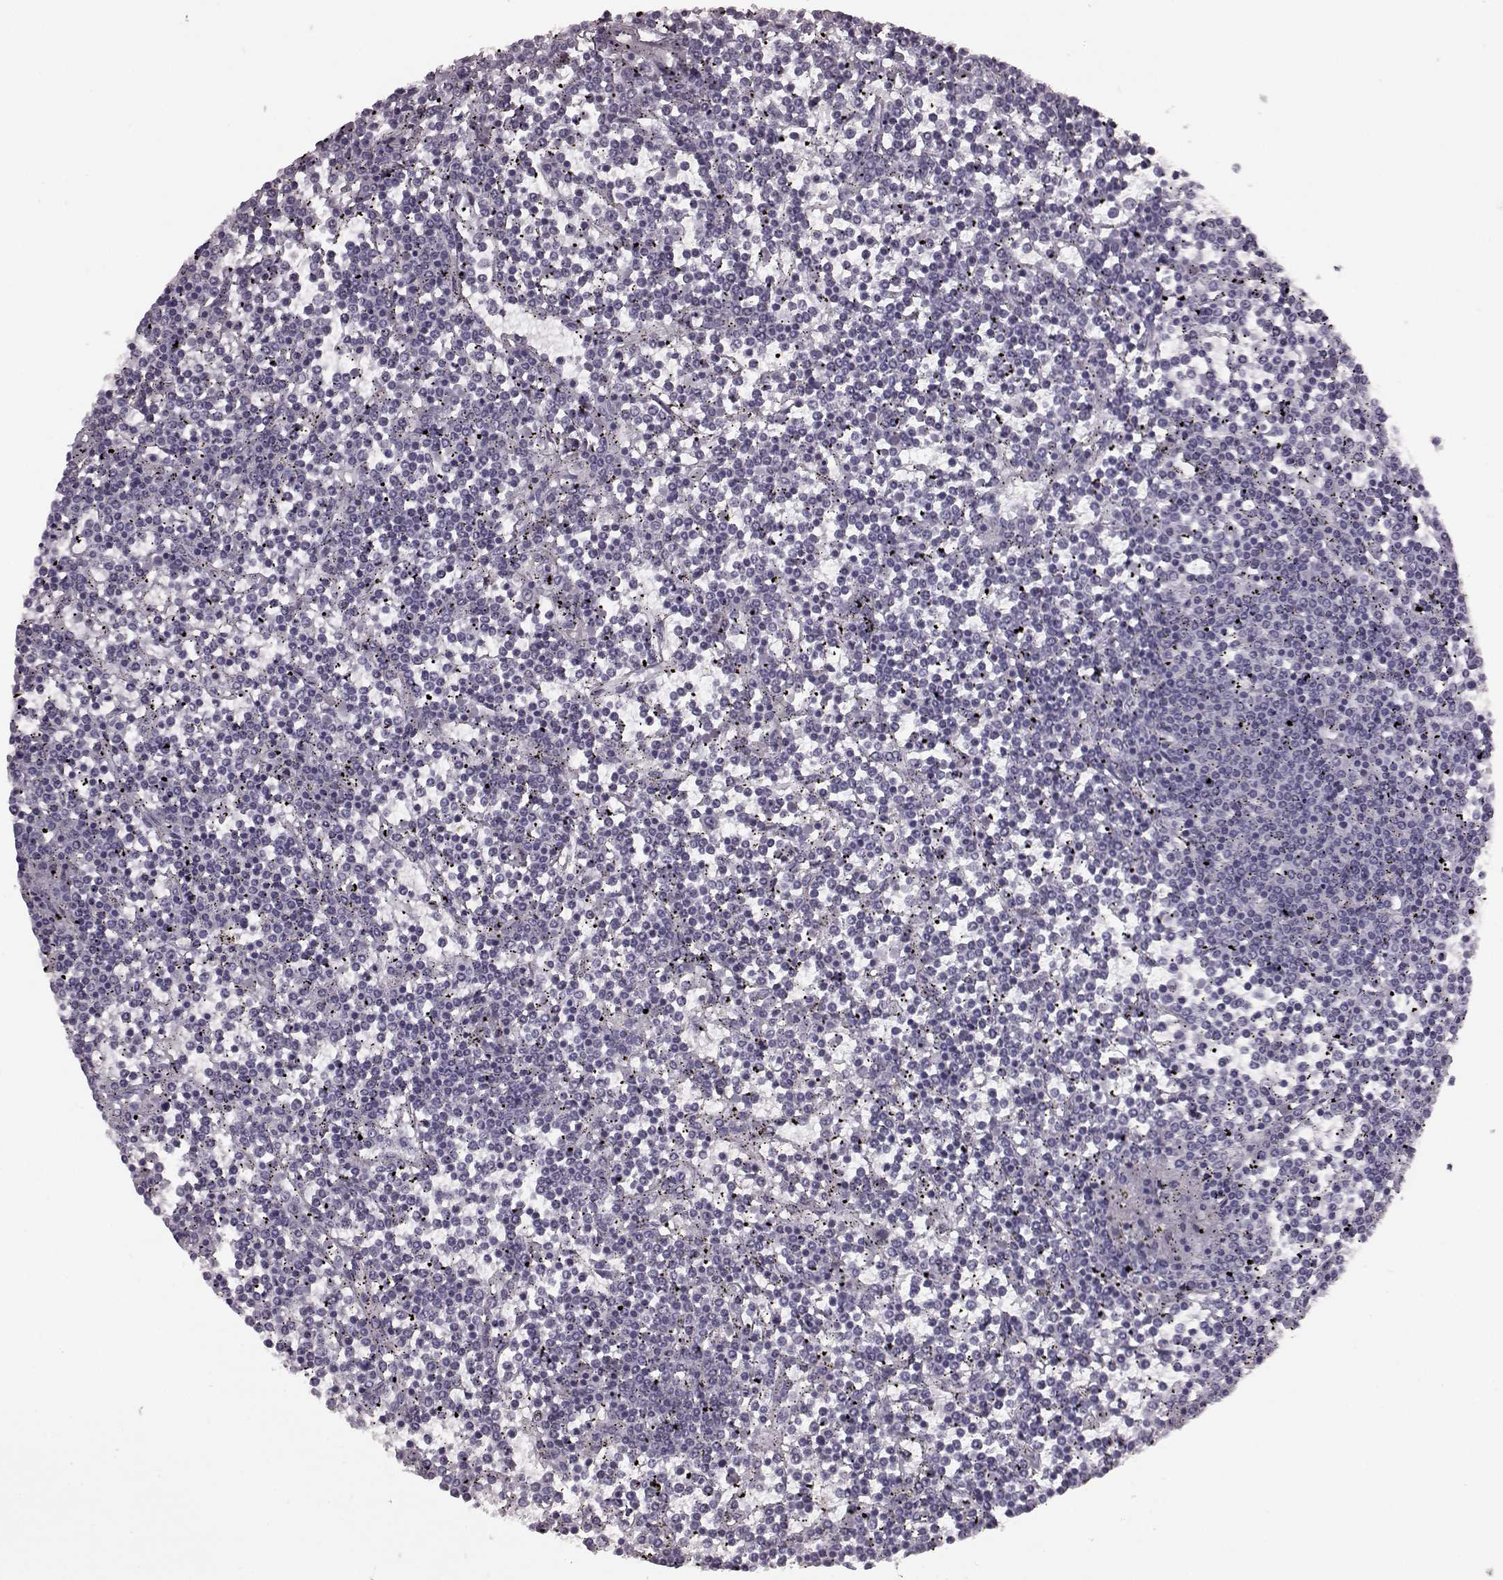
{"staining": {"intensity": "negative", "quantity": "none", "location": "none"}, "tissue": "lymphoma", "cell_type": "Tumor cells", "image_type": "cancer", "snomed": [{"axis": "morphology", "description": "Malignant lymphoma, non-Hodgkin's type, Low grade"}, {"axis": "topography", "description": "Spleen"}], "caption": "Tumor cells are negative for protein expression in human lymphoma.", "gene": "CRYBA2", "patient": {"sex": "female", "age": 19}}